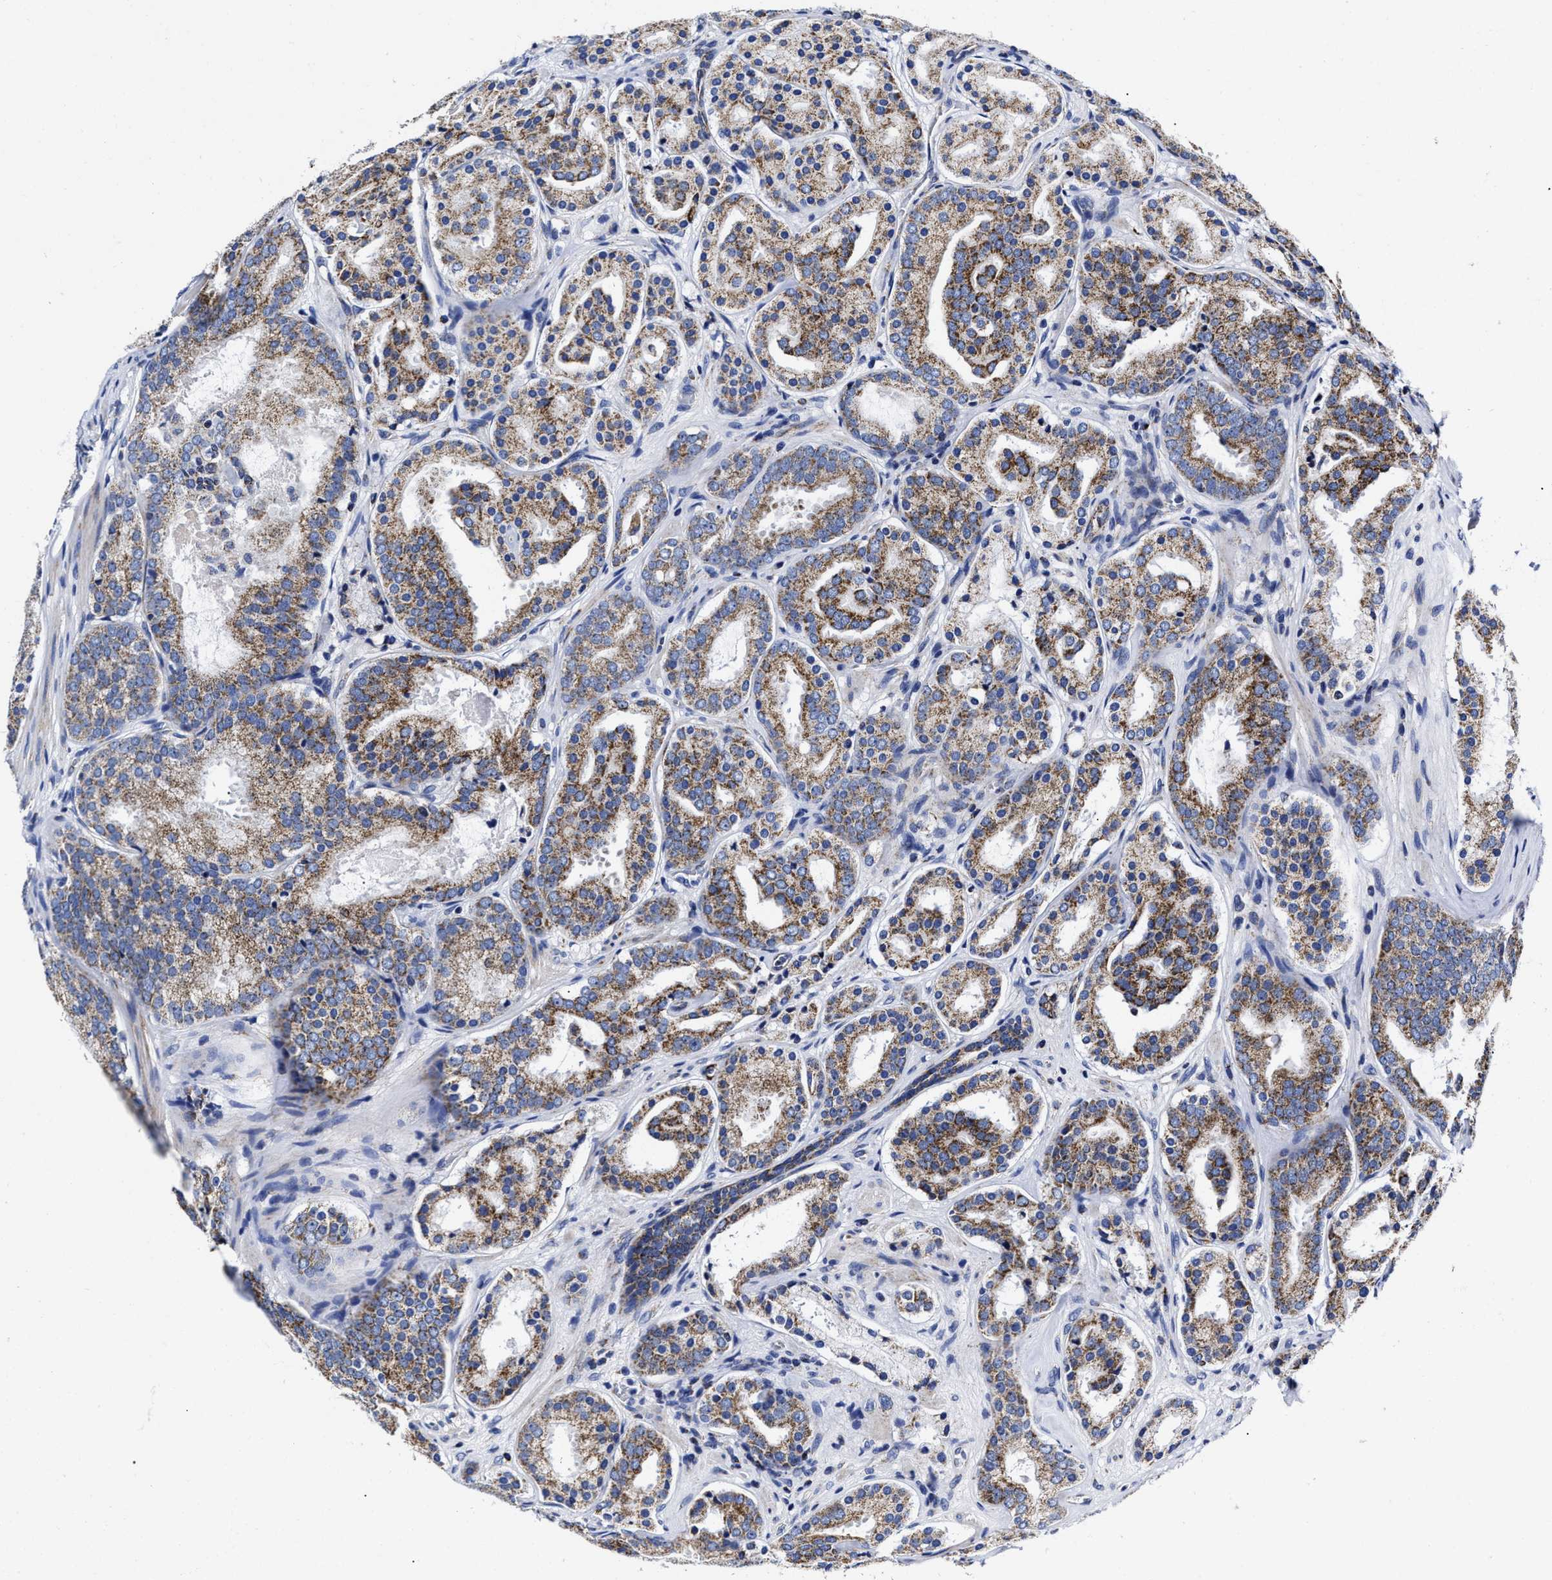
{"staining": {"intensity": "moderate", "quantity": ">75%", "location": "cytoplasmic/membranous"}, "tissue": "prostate cancer", "cell_type": "Tumor cells", "image_type": "cancer", "snomed": [{"axis": "morphology", "description": "Adenocarcinoma, Low grade"}, {"axis": "topography", "description": "Prostate"}], "caption": "Prostate adenocarcinoma (low-grade) was stained to show a protein in brown. There is medium levels of moderate cytoplasmic/membranous expression in about >75% of tumor cells. The staining is performed using DAB brown chromogen to label protein expression. The nuclei are counter-stained blue using hematoxylin.", "gene": "HINT2", "patient": {"sex": "male", "age": 69}}